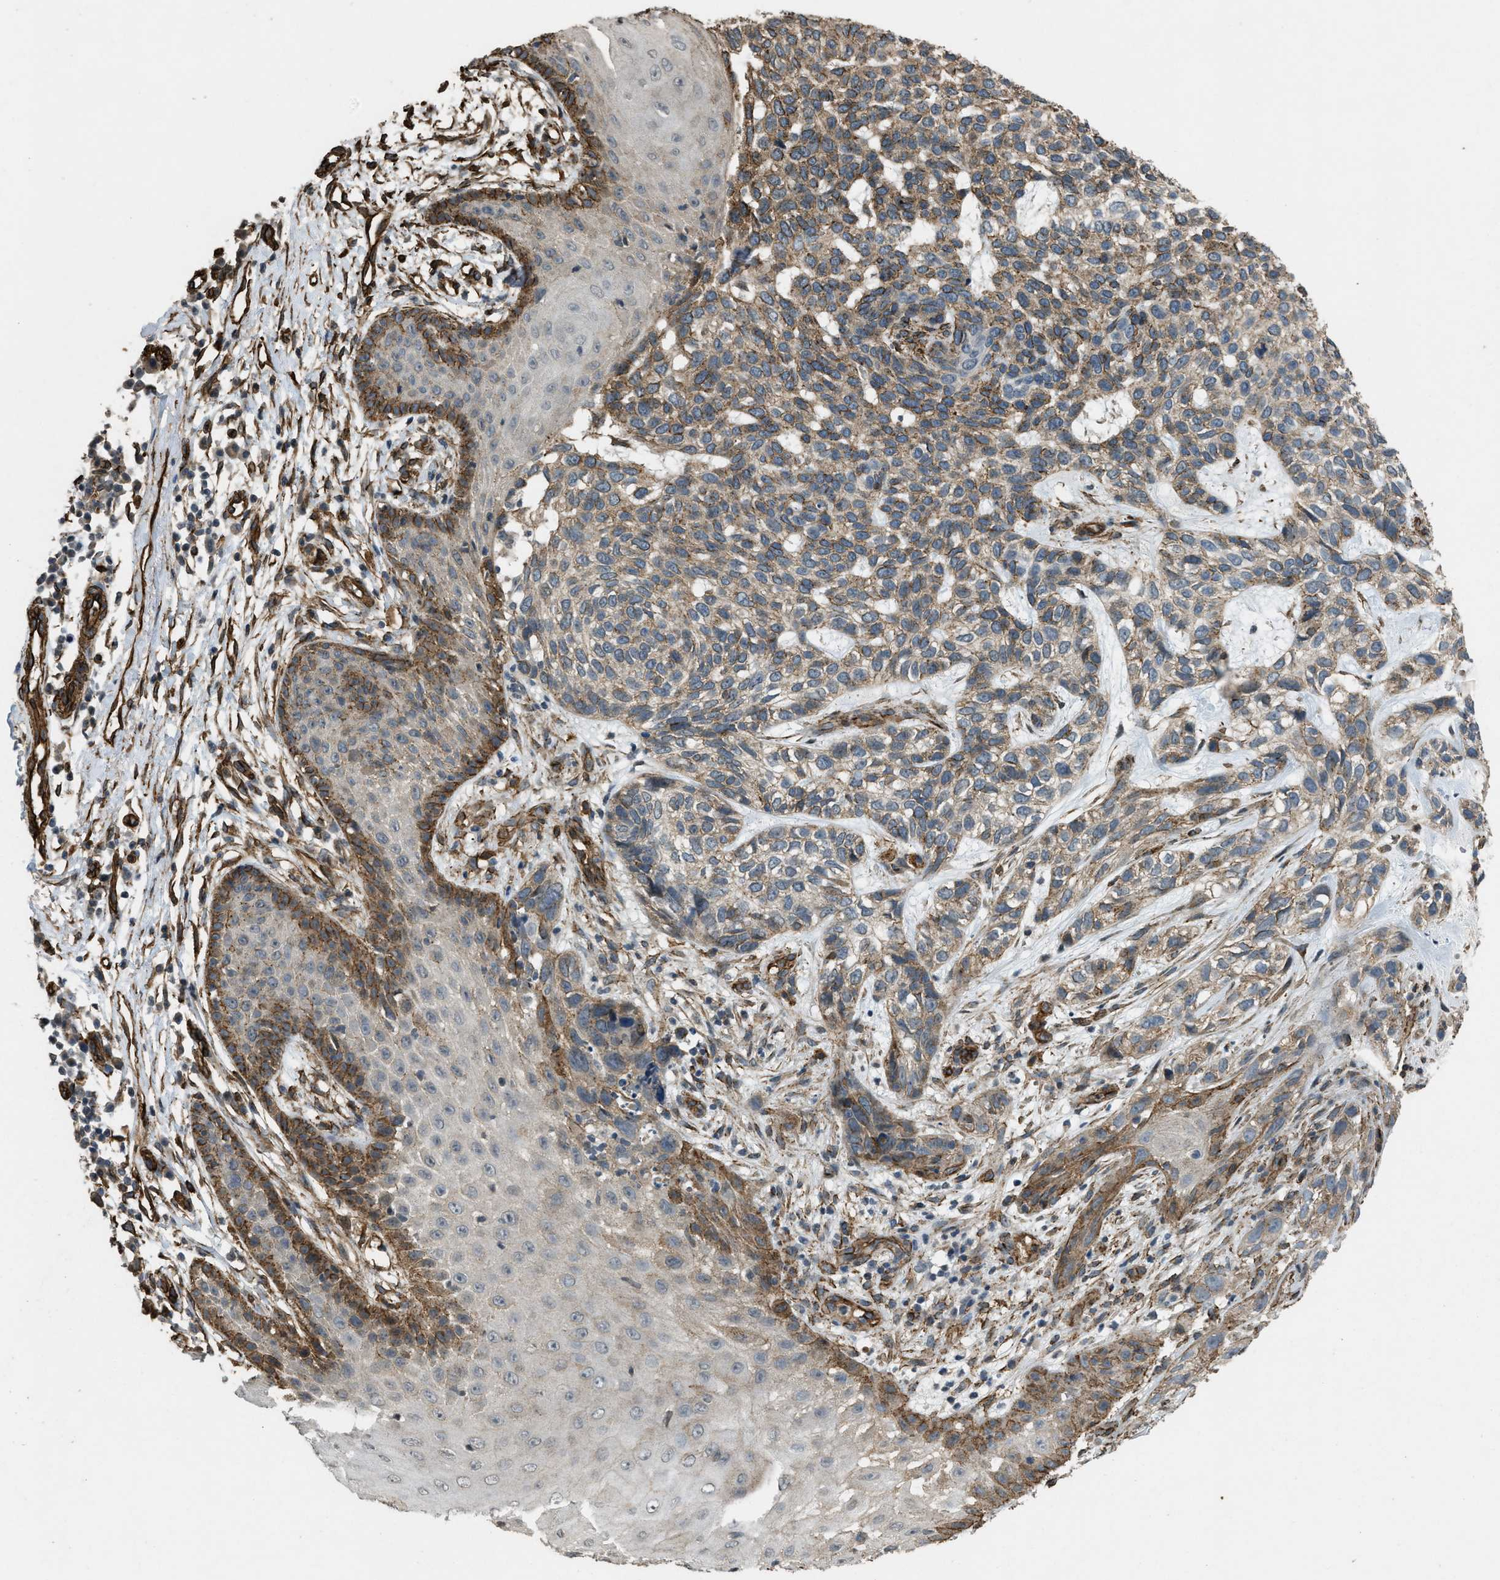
{"staining": {"intensity": "moderate", "quantity": ">75%", "location": "cytoplasmic/membranous"}, "tissue": "skin cancer", "cell_type": "Tumor cells", "image_type": "cancer", "snomed": [{"axis": "morphology", "description": "Normal tissue, NOS"}, {"axis": "morphology", "description": "Basal cell carcinoma"}, {"axis": "topography", "description": "Skin"}], "caption": "This histopathology image displays skin cancer stained with IHC to label a protein in brown. The cytoplasmic/membranous of tumor cells show moderate positivity for the protein. Nuclei are counter-stained blue.", "gene": "NMB", "patient": {"sex": "male", "age": 79}}